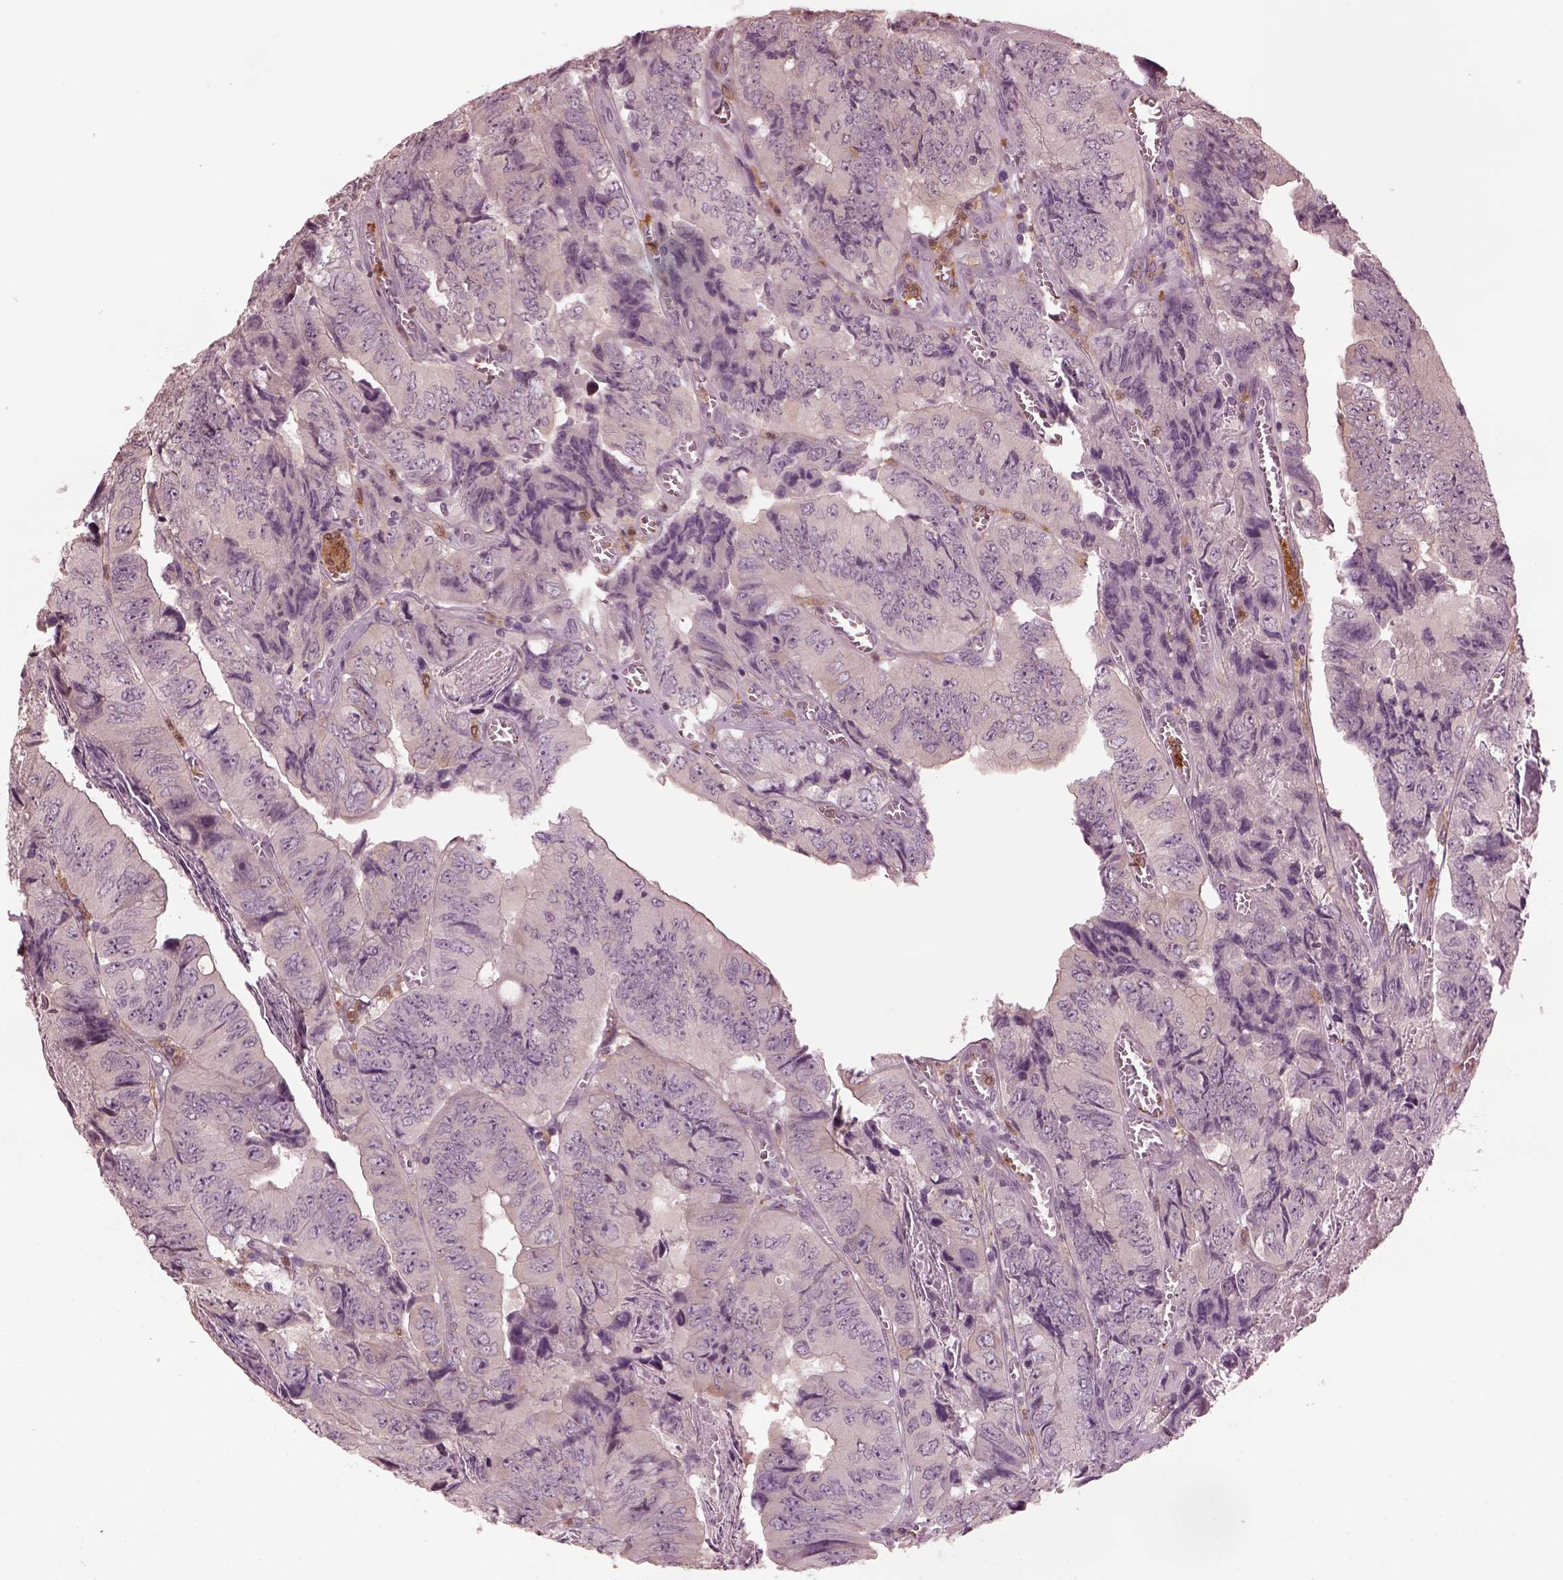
{"staining": {"intensity": "negative", "quantity": "none", "location": "none"}, "tissue": "colorectal cancer", "cell_type": "Tumor cells", "image_type": "cancer", "snomed": [{"axis": "morphology", "description": "Adenocarcinoma, NOS"}, {"axis": "topography", "description": "Colon"}], "caption": "Tumor cells show no significant protein expression in adenocarcinoma (colorectal). Nuclei are stained in blue.", "gene": "PSTPIP2", "patient": {"sex": "female", "age": 84}}